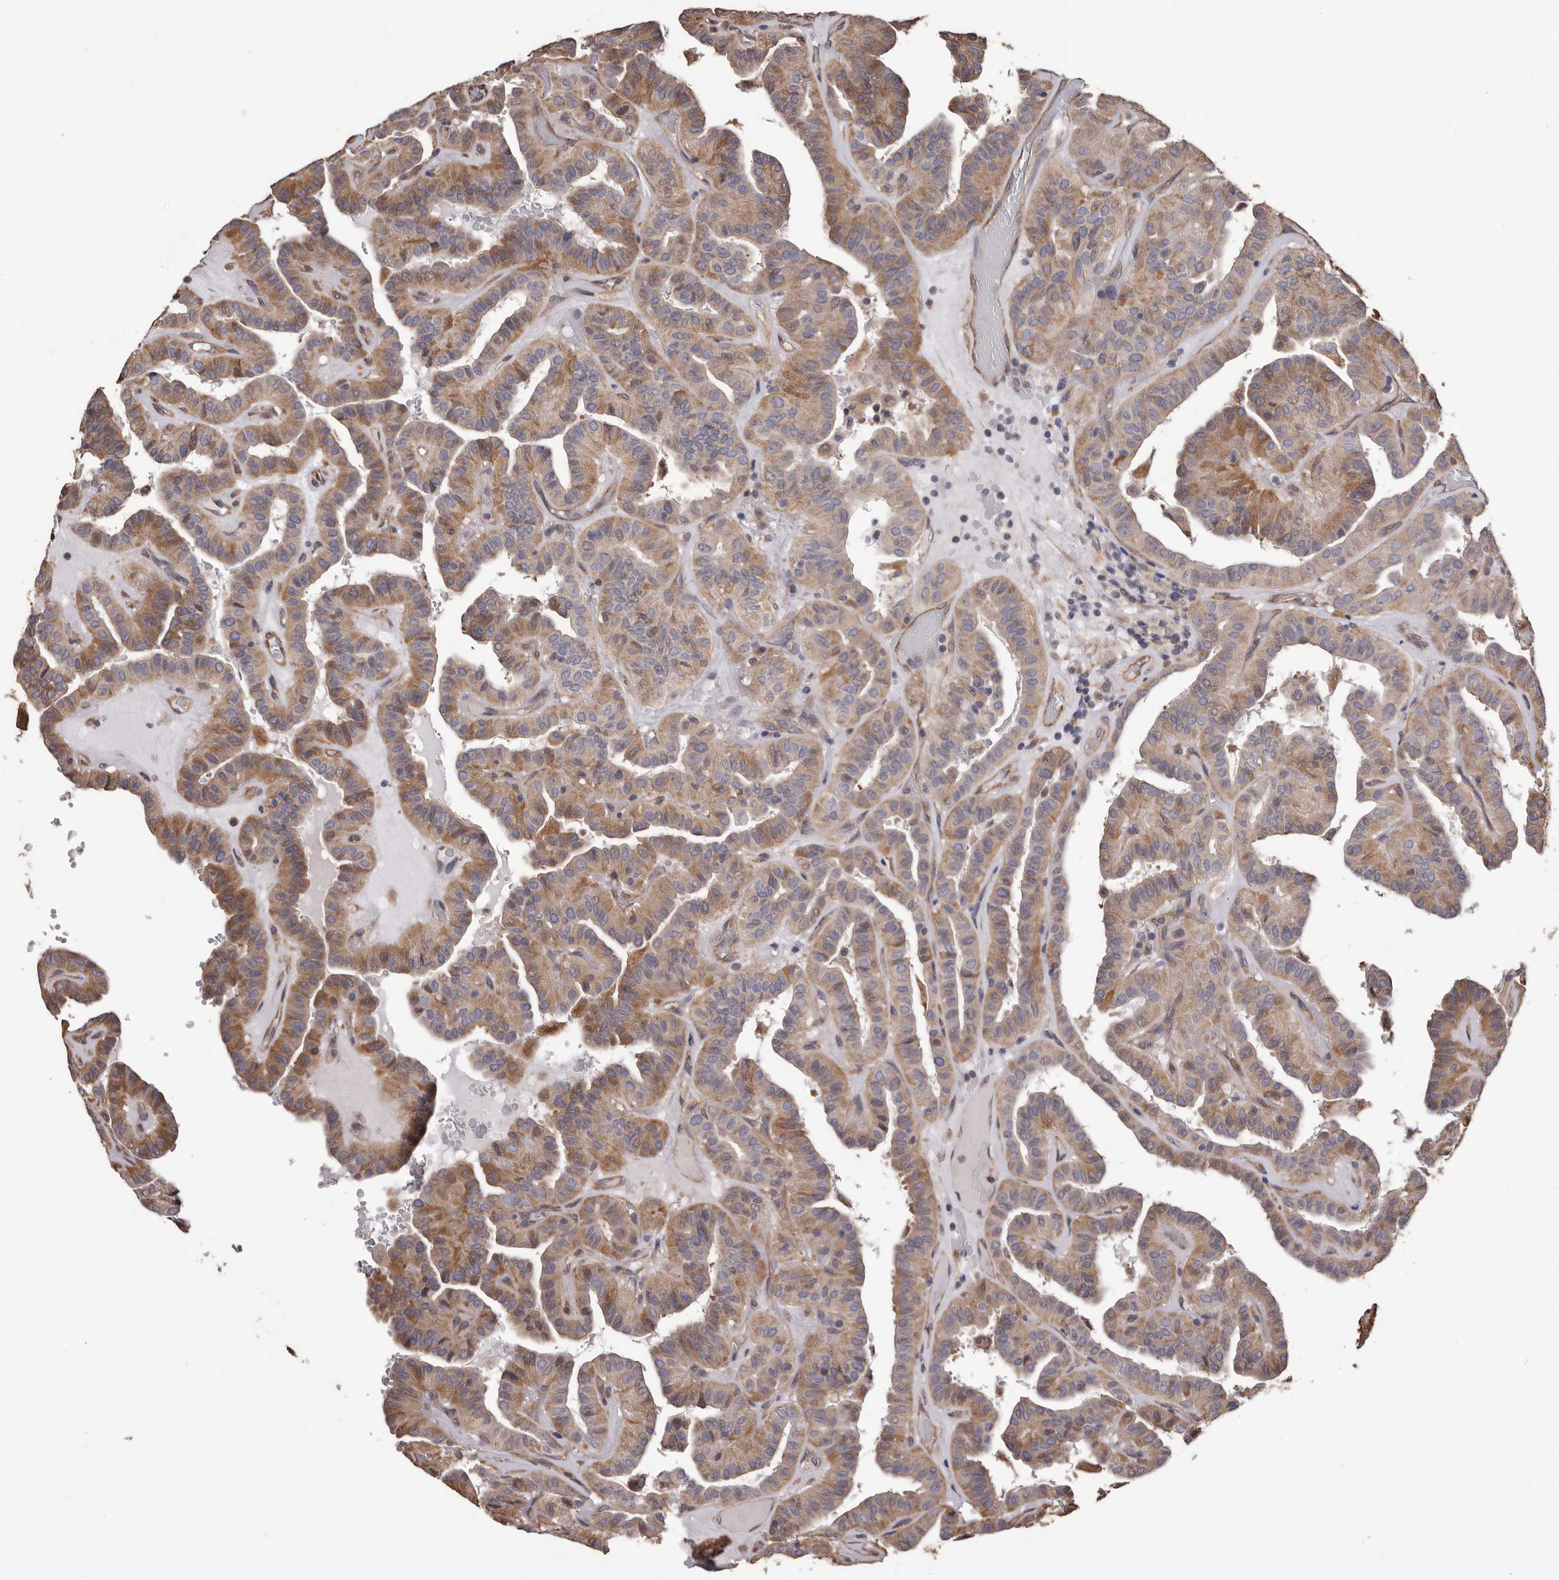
{"staining": {"intensity": "moderate", "quantity": ">75%", "location": "cytoplasmic/membranous"}, "tissue": "thyroid cancer", "cell_type": "Tumor cells", "image_type": "cancer", "snomed": [{"axis": "morphology", "description": "Papillary adenocarcinoma, NOS"}, {"axis": "topography", "description": "Thyroid gland"}], "caption": "A micrograph of human thyroid cancer (papillary adenocarcinoma) stained for a protein exhibits moderate cytoplasmic/membranous brown staining in tumor cells.", "gene": "CEP104", "patient": {"sex": "male", "age": 77}}